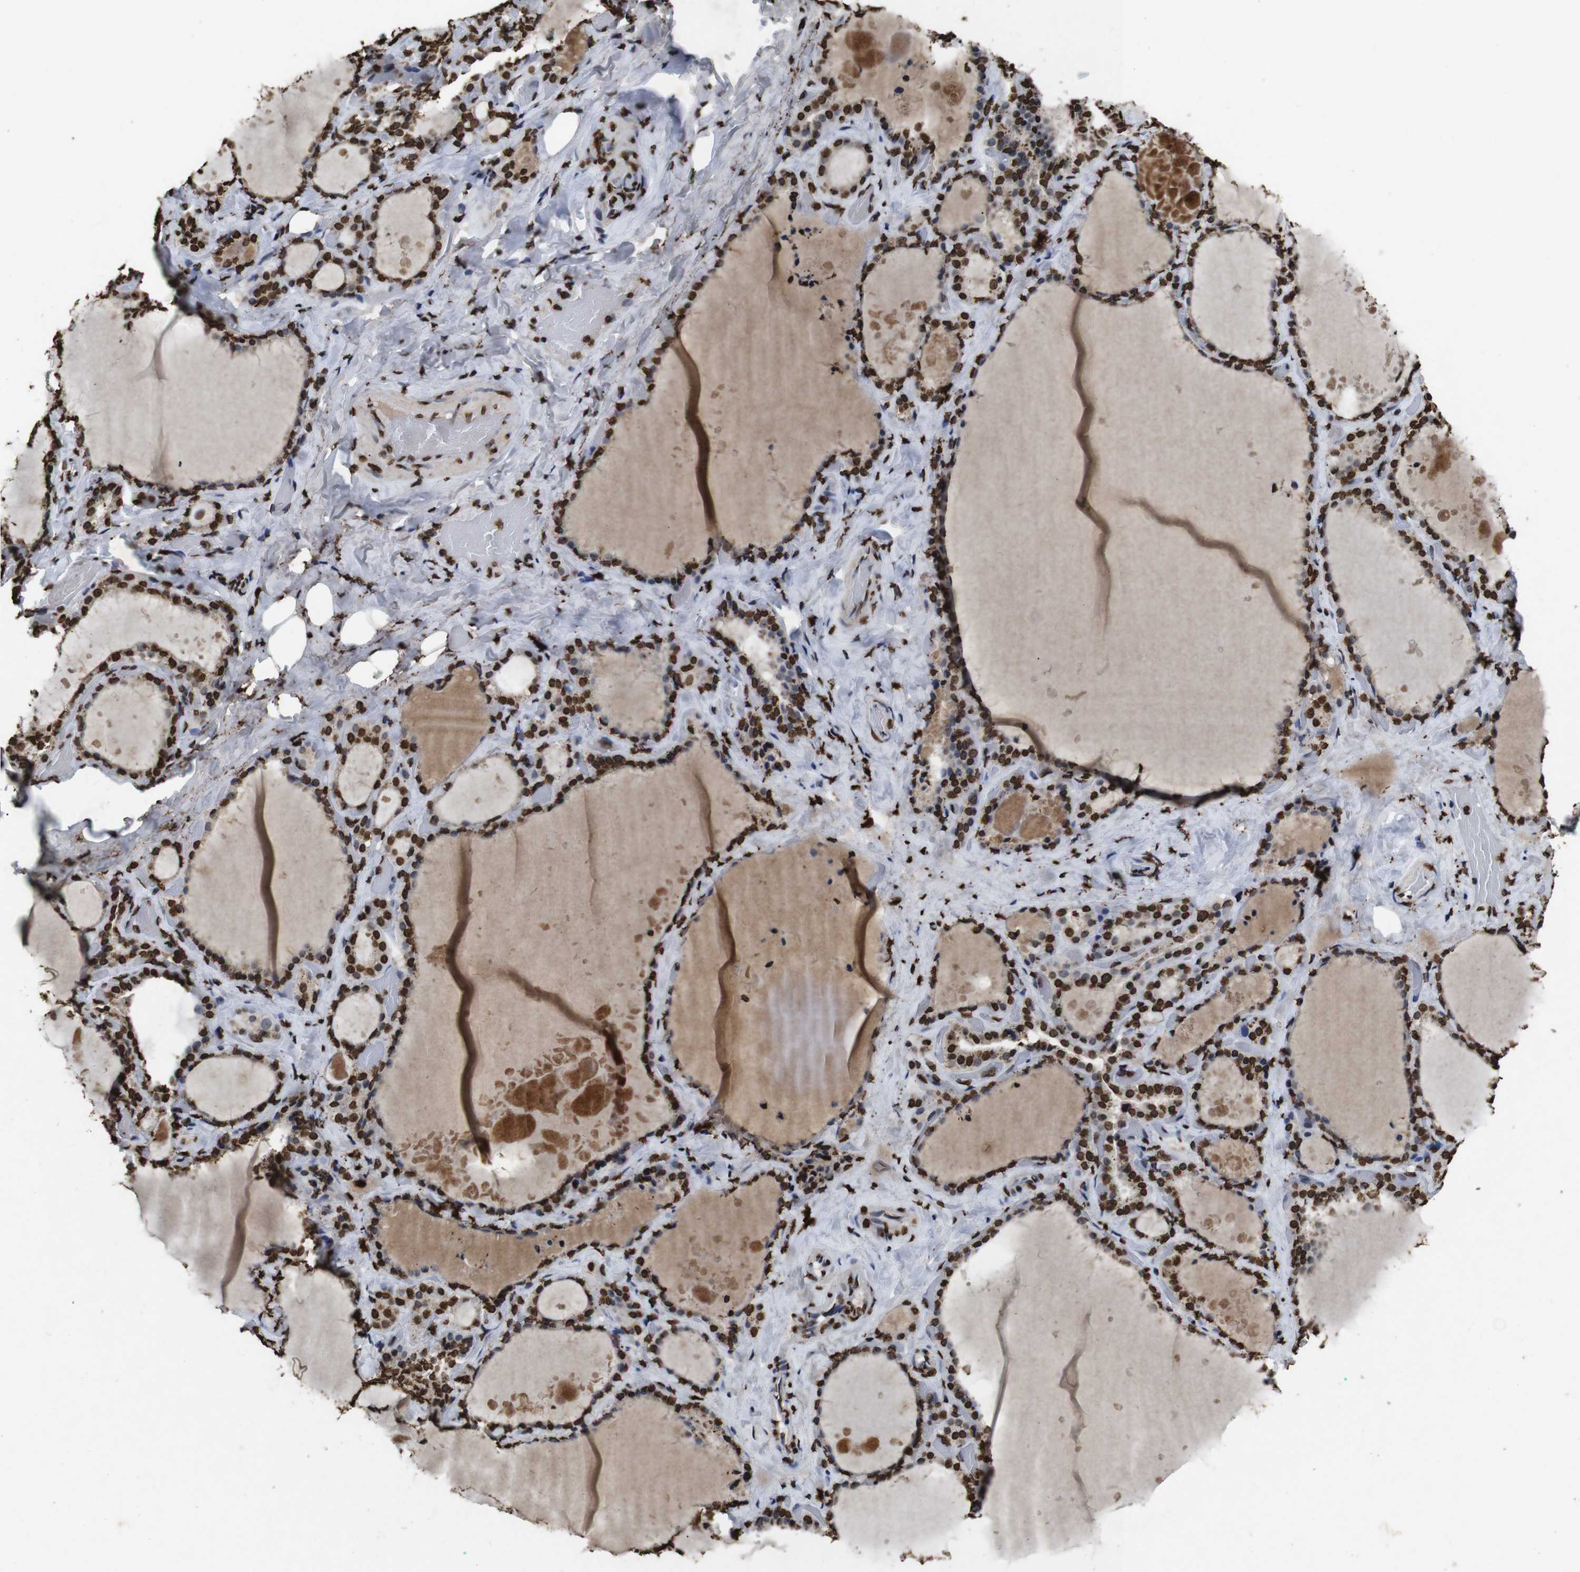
{"staining": {"intensity": "strong", "quantity": ">75%", "location": "nuclear"}, "tissue": "thyroid gland", "cell_type": "Glandular cells", "image_type": "normal", "snomed": [{"axis": "morphology", "description": "Normal tissue, NOS"}, {"axis": "topography", "description": "Thyroid gland"}], "caption": "Protein expression analysis of unremarkable thyroid gland shows strong nuclear positivity in approximately >75% of glandular cells.", "gene": "MDM2", "patient": {"sex": "female", "age": 44}}